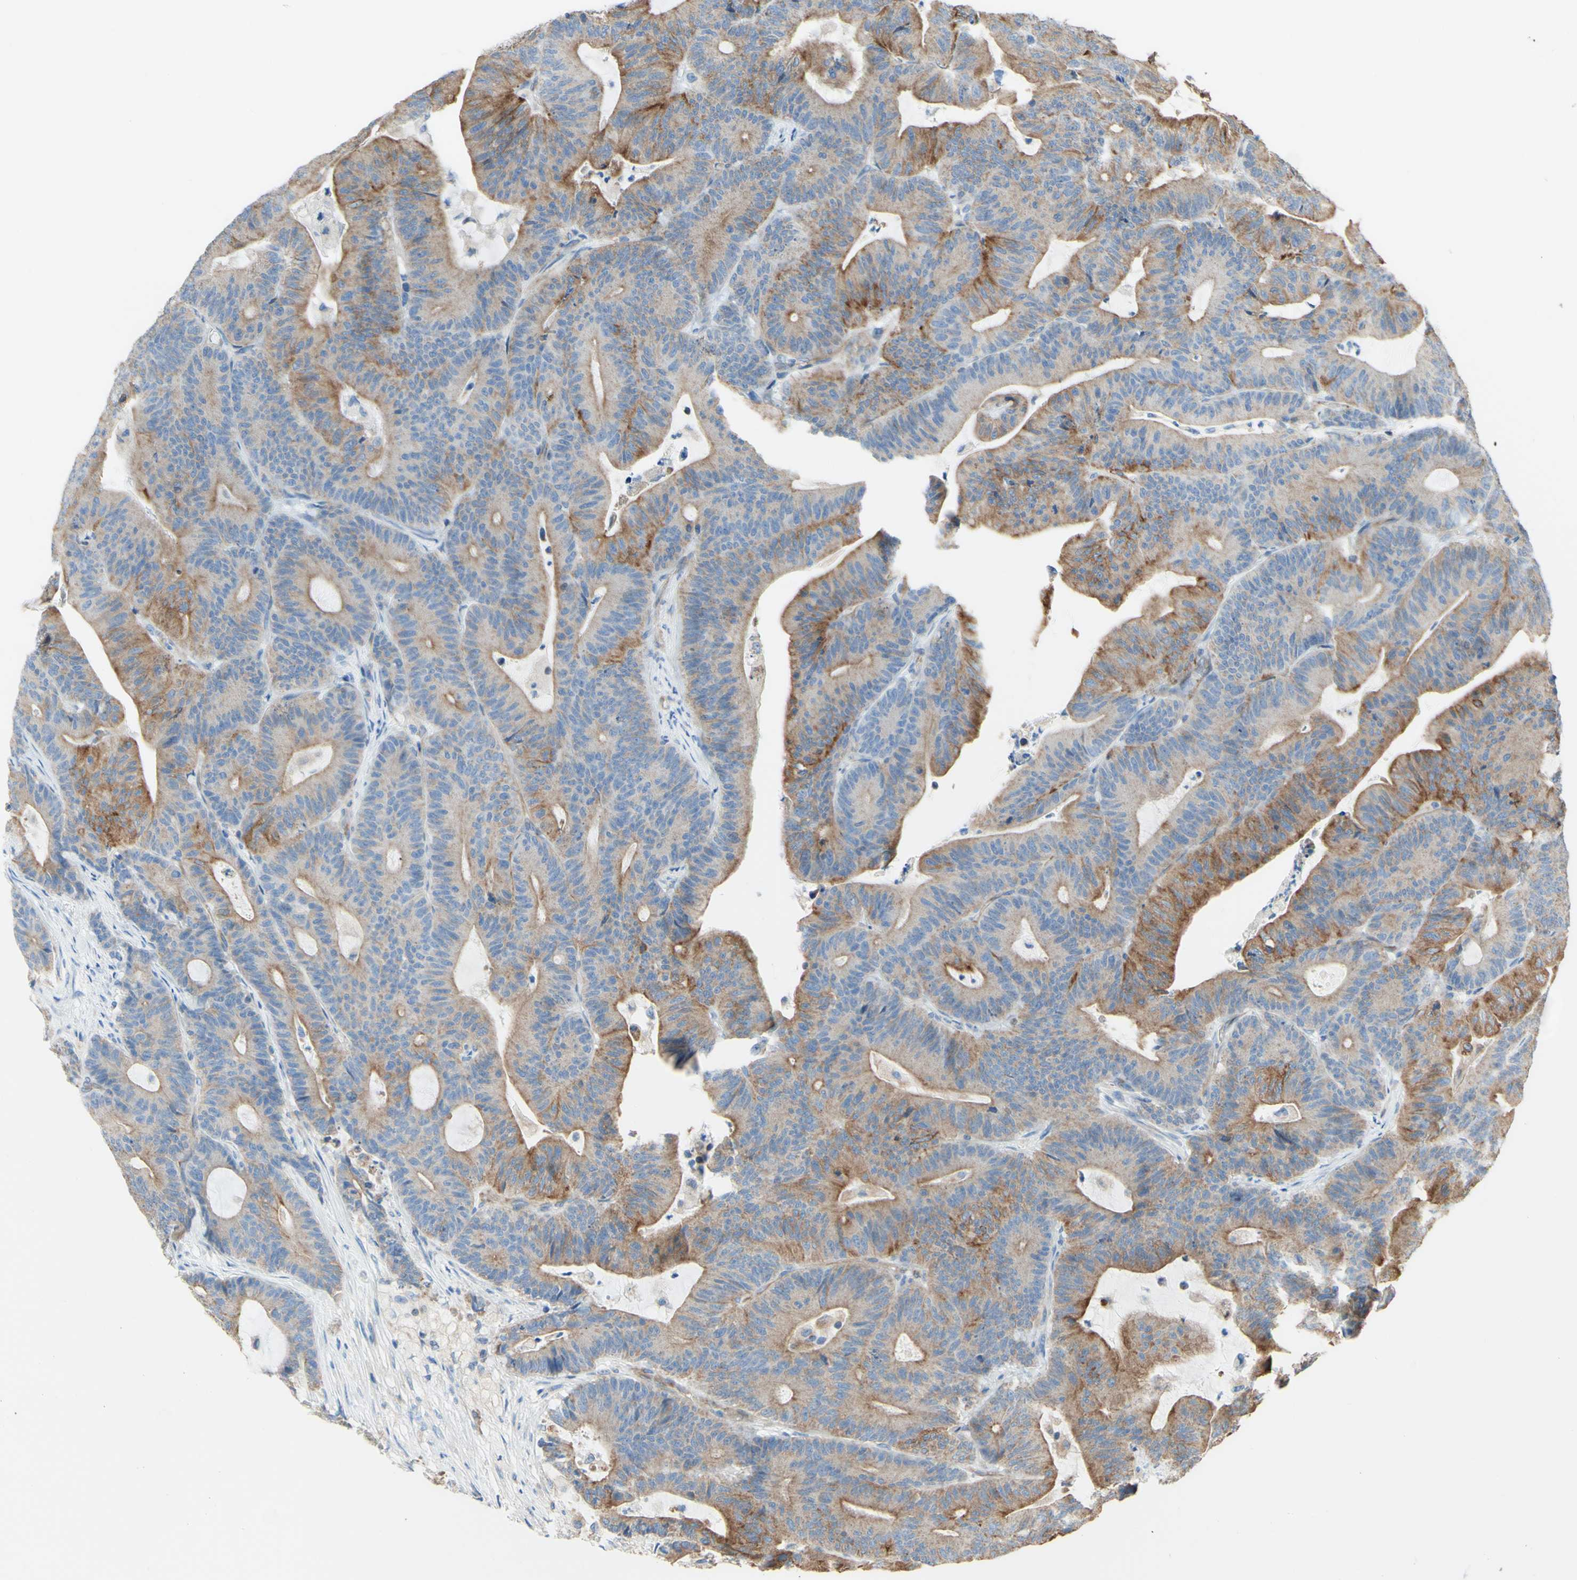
{"staining": {"intensity": "weak", "quantity": ">75%", "location": "cytoplasmic/membranous"}, "tissue": "colorectal cancer", "cell_type": "Tumor cells", "image_type": "cancer", "snomed": [{"axis": "morphology", "description": "Adenocarcinoma, NOS"}, {"axis": "topography", "description": "Colon"}], "caption": "Human colorectal cancer stained for a protein (brown) reveals weak cytoplasmic/membranous positive staining in approximately >75% of tumor cells.", "gene": "ENDOD1", "patient": {"sex": "female", "age": 84}}